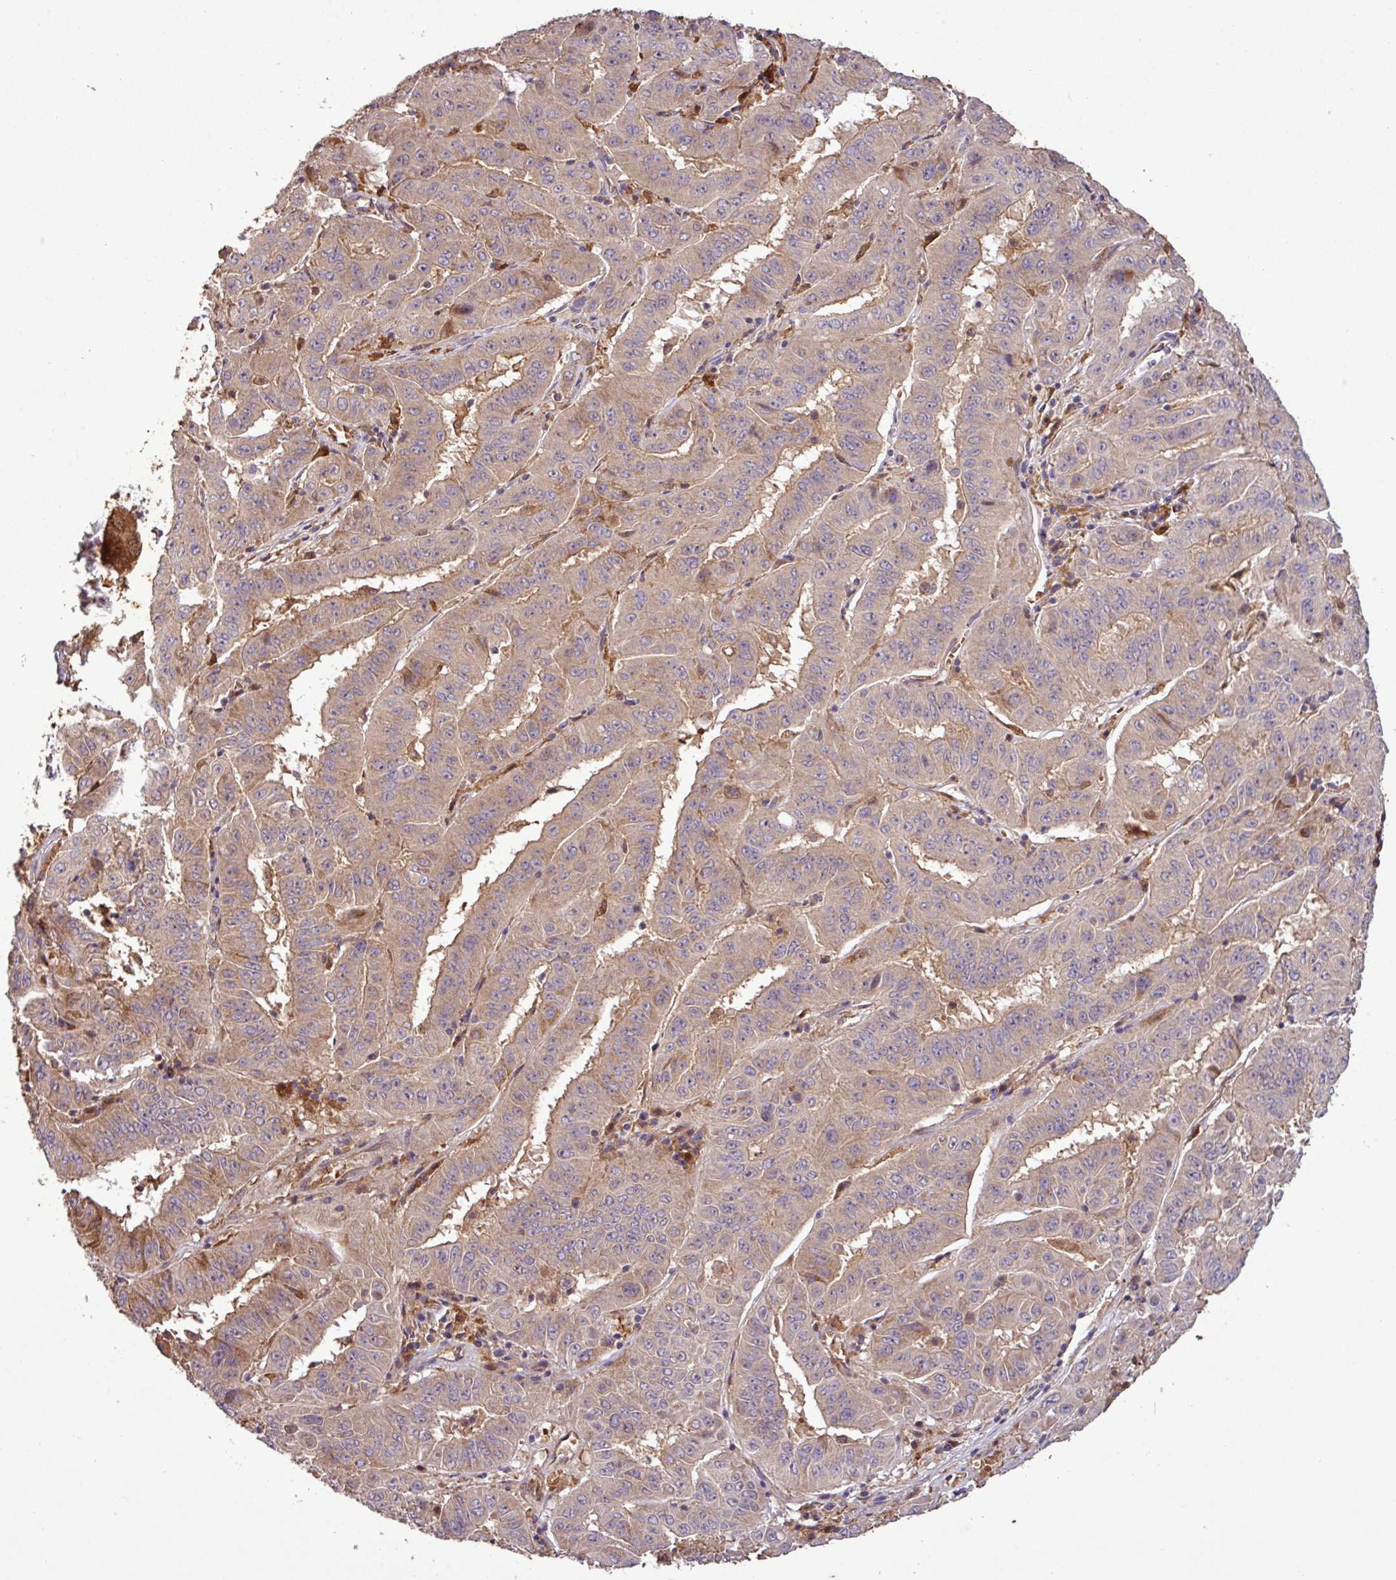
{"staining": {"intensity": "weak", "quantity": "25%-75%", "location": "cytoplasmic/membranous"}, "tissue": "pancreatic cancer", "cell_type": "Tumor cells", "image_type": "cancer", "snomed": [{"axis": "morphology", "description": "Adenocarcinoma, NOS"}, {"axis": "topography", "description": "Pancreas"}], "caption": "Immunohistochemistry (IHC) photomicrograph of neoplastic tissue: human pancreatic adenocarcinoma stained using immunohistochemistry demonstrates low levels of weak protein expression localized specifically in the cytoplasmic/membranous of tumor cells, appearing as a cytoplasmic/membranous brown color.", "gene": "SIRPB2", "patient": {"sex": "male", "age": 63}}